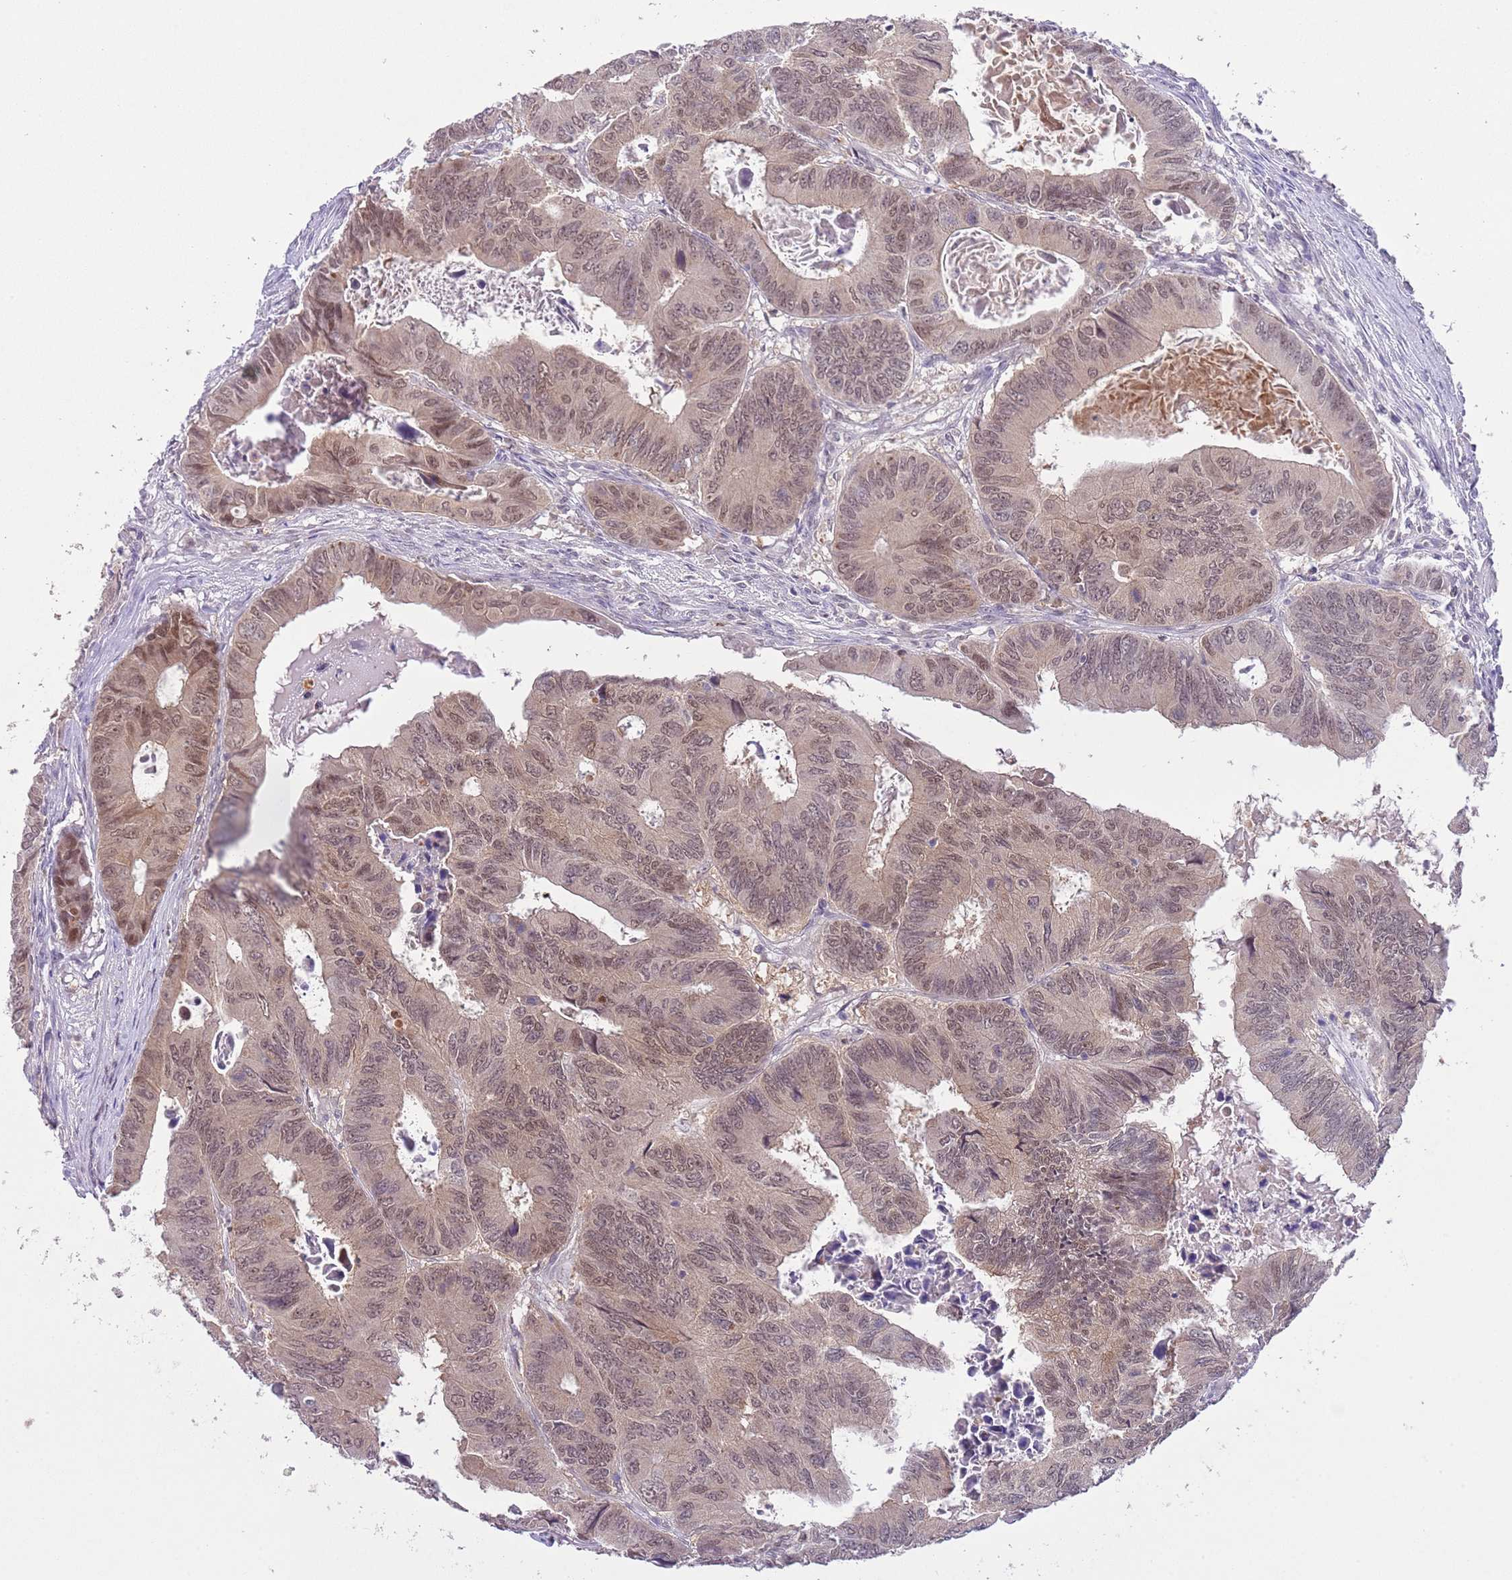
{"staining": {"intensity": "weak", "quantity": ">75%", "location": "nuclear"}, "tissue": "colorectal cancer", "cell_type": "Tumor cells", "image_type": "cancer", "snomed": [{"axis": "morphology", "description": "Adenocarcinoma, NOS"}, {"axis": "topography", "description": "Colon"}], "caption": "A micrograph of human colorectal cancer stained for a protein displays weak nuclear brown staining in tumor cells.", "gene": "GALK2", "patient": {"sex": "male", "age": 85}}